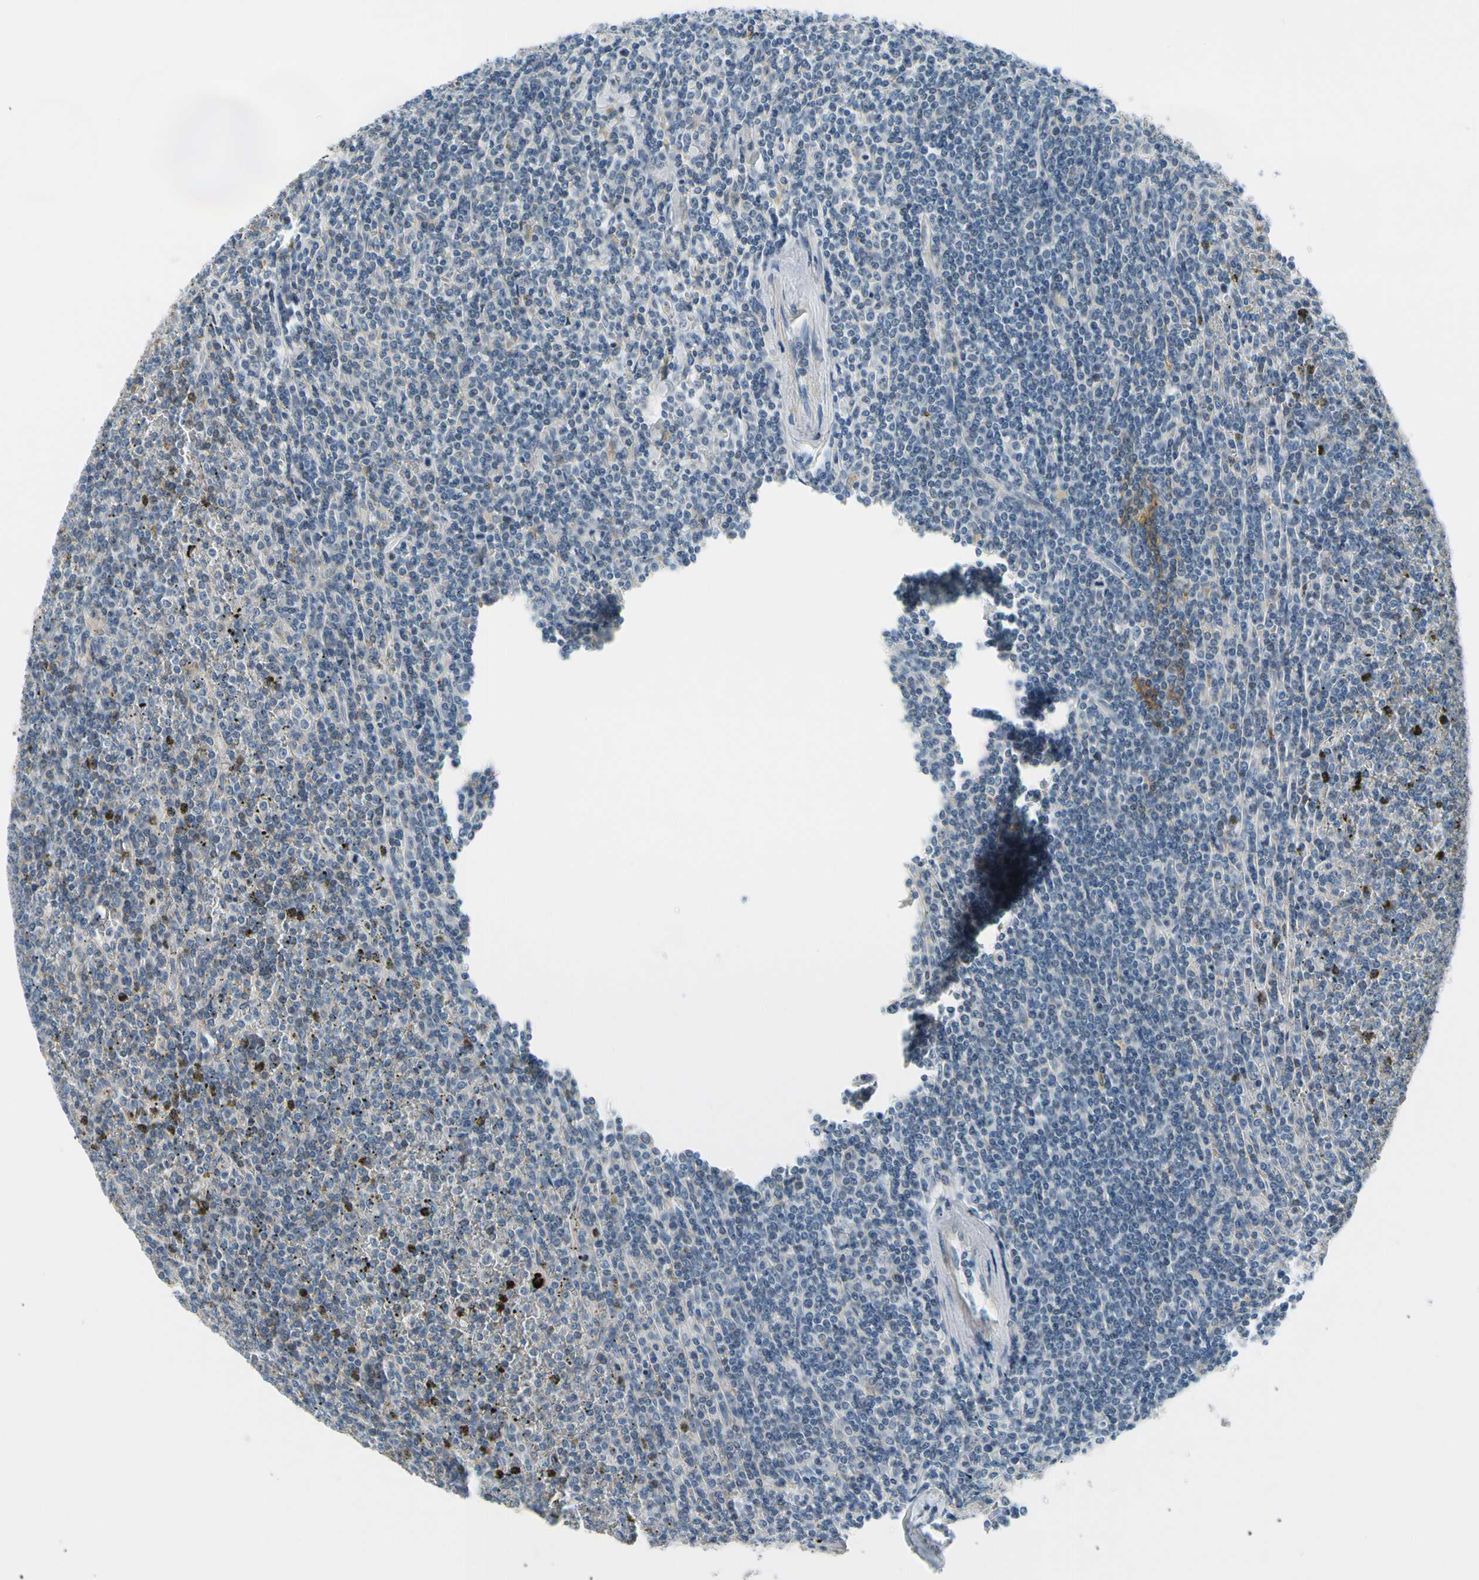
{"staining": {"intensity": "negative", "quantity": "none", "location": "none"}, "tissue": "lymphoma", "cell_type": "Tumor cells", "image_type": "cancer", "snomed": [{"axis": "morphology", "description": "Malignant lymphoma, non-Hodgkin's type, Low grade"}, {"axis": "topography", "description": "Spleen"}], "caption": "High power microscopy micrograph of an IHC micrograph of lymphoma, revealing no significant expression in tumor cells.", "gene": "FCER2", "patient": {"sex": "female", "age": 19}}